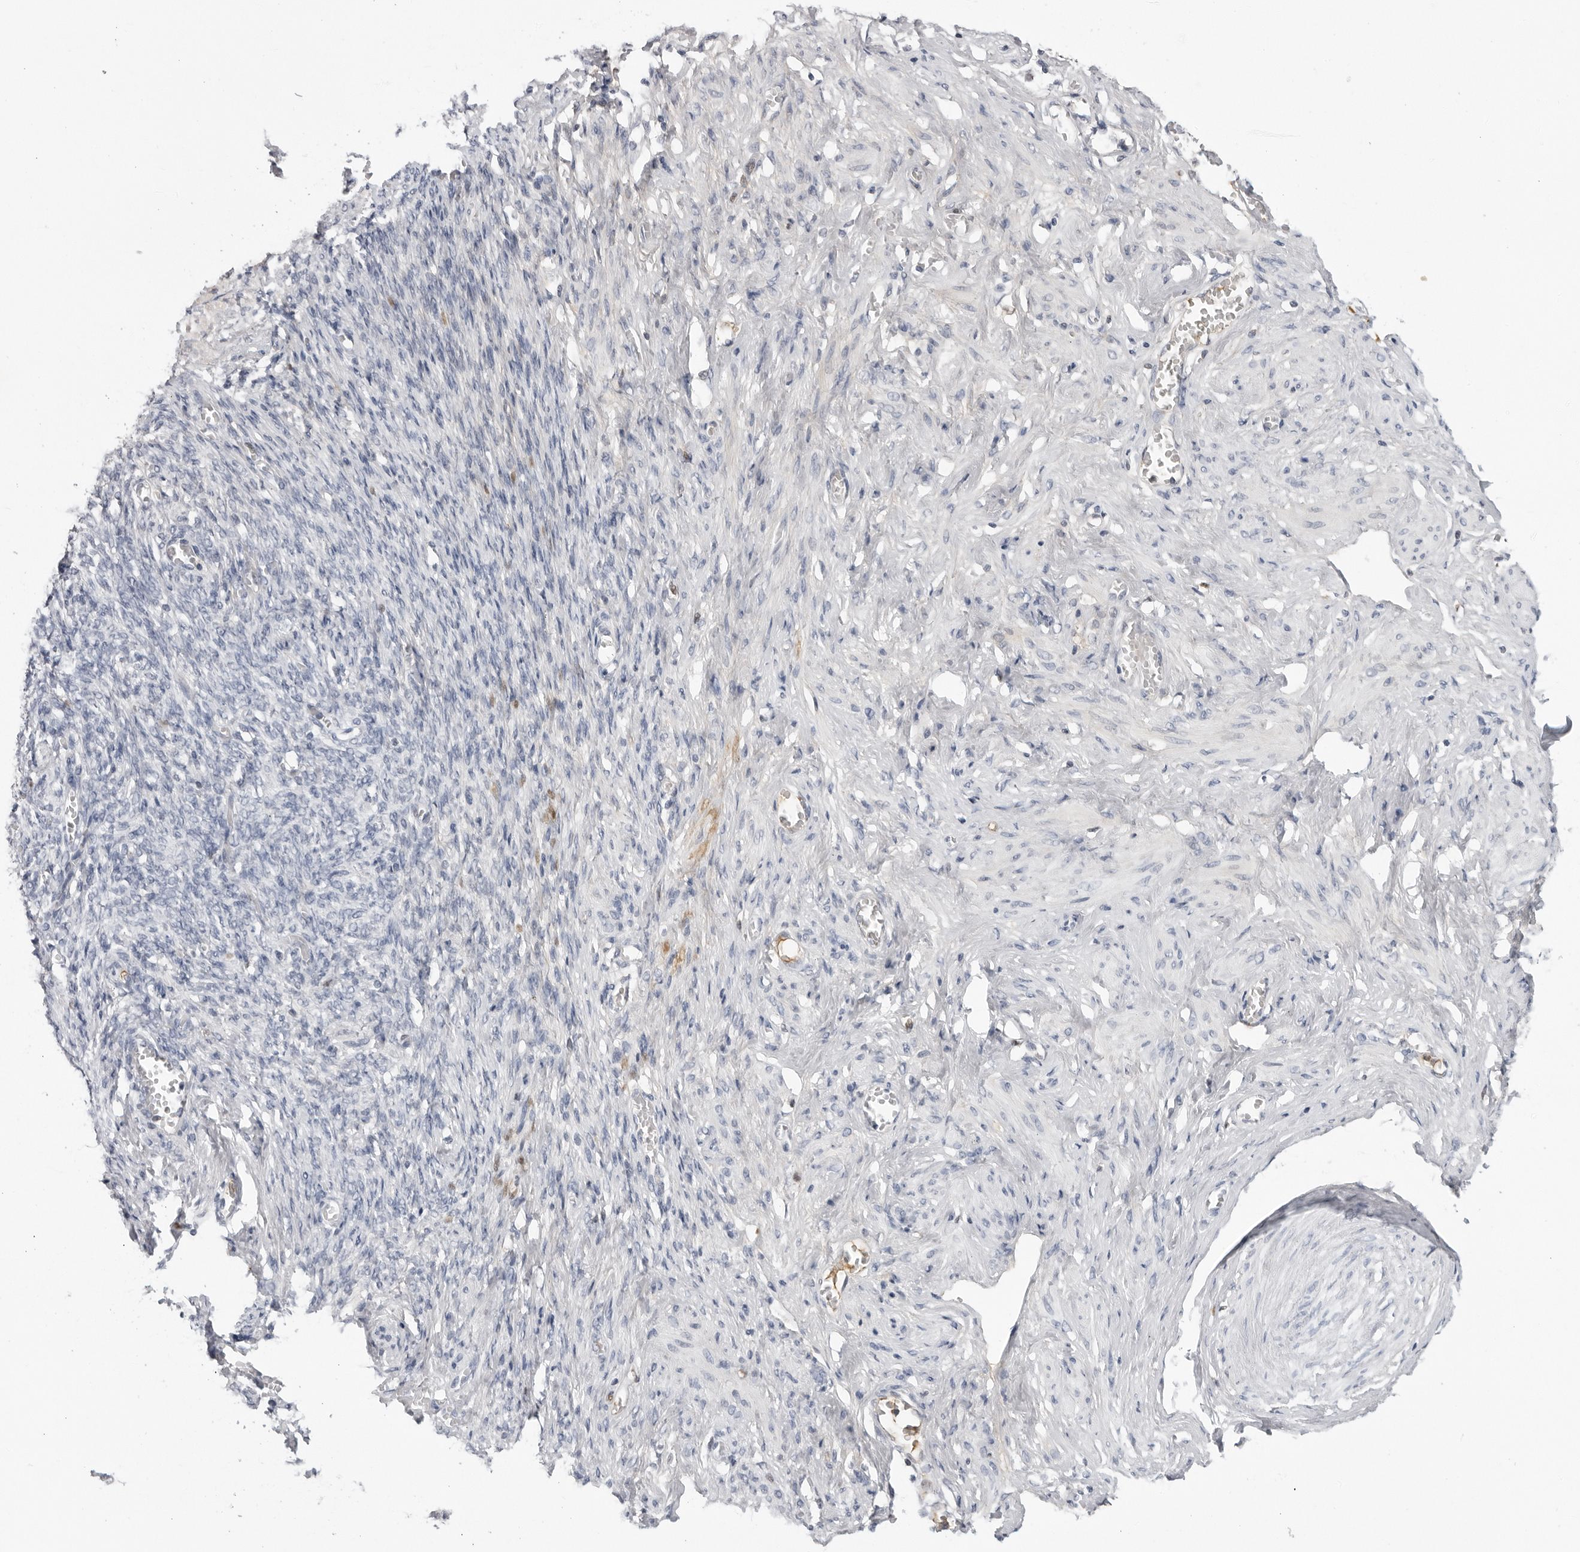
{"staining": {"intensity": "negative", "quantity": "none", "location": "none"}, "tissue": "adipose tissue", "cell_type": "Adipocytes", "image_type": "normal", "snomed": [{"axis": "morphology", "description": "Normal tissue, NOS"}, {"axis": "topography", "description": "Vascular tissue"}, {"axis": "topography", "description": "Fallopian tube"}, {"axis": "topography", "description": "Ovary"}], "caption": "Adipocytes show no significant protein positivity in benign adipose tissue. Nuclei are stained in blue.", "gene": "SERPINF2", "patient": {"sex": "female", "age": 67}}